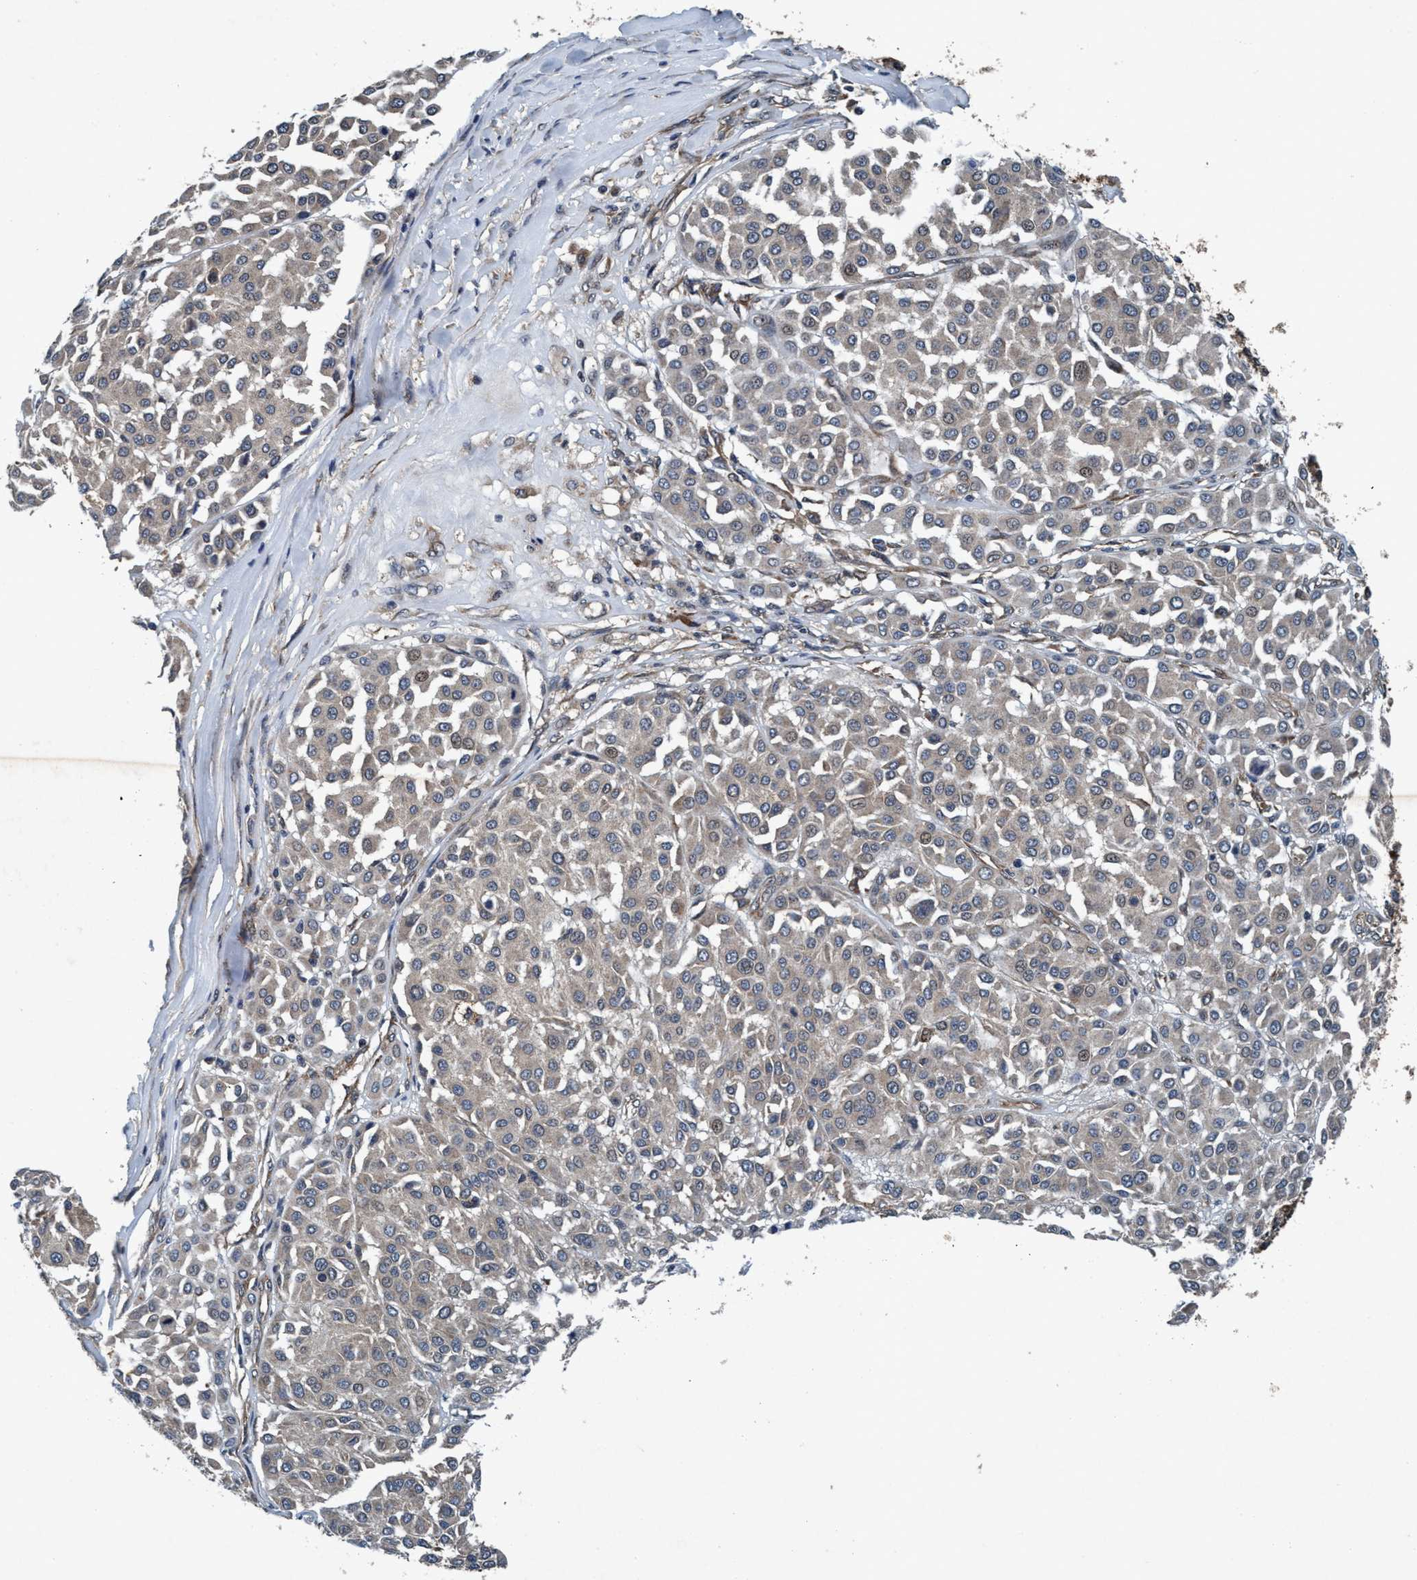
{"staining": {"intensity": "moderate", "quantity": "<25%", "location": "nuclear"}, "tissue": "melanoma", "cell_type": "Tumor cells", "image_type": "cancer", "snomed": [{"axis": "morphology", "description": "Malignant melanoma, Metastatic site"}, {"axis": "topography", "description": "Soft tissue"}], "caption": "An image of malignant melanoma (metastatic site) stained for a protein demonstrates moderate nuclear brown staining in tumor cells. The staining was performed using DAB to visualize the protein expression in brown, while the nuclei were stained in blue with hematoxylin (Magnification: 20x).", "gene": "AKT1S1", "patient": {"sex": "male", "age": 41}}